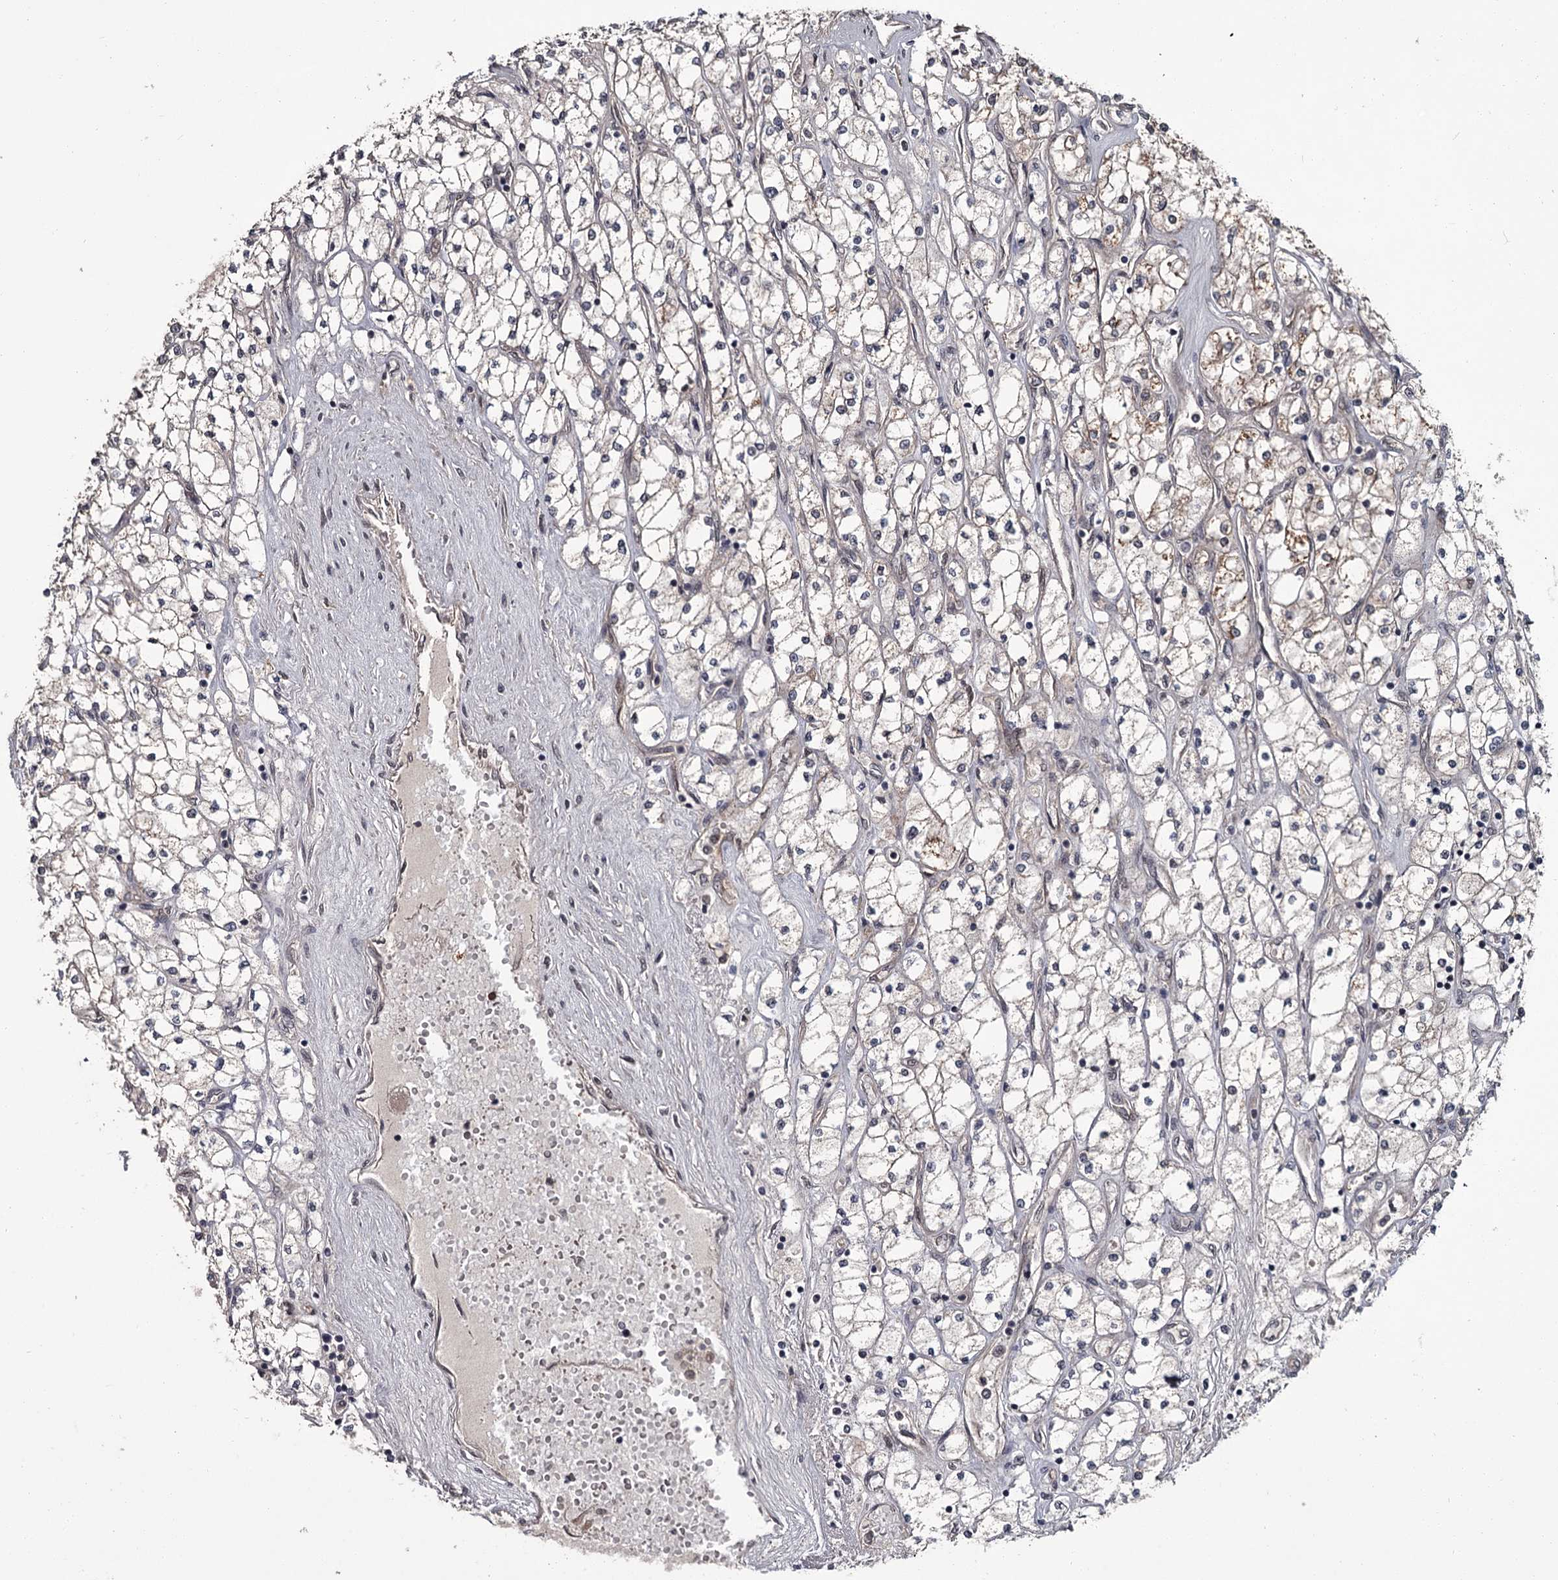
{"staining": {"intensity": "negative", "quantity": "none", "location": "none"}, "tissue": "renal cancer", "cell_type": "Tumor cells", "image_type": "cancer", "snomed": [{"axis": "morphology", "description": "Adenocarcinoma, NOS"}, {"axis": "topography", "description": "Kidney"}], "caption": "Renal cancer (adenocarcinoma) was stained to show a protein in brown. There is no significant expression in tumor cells.", "gene": "CDC42EP2", "patient": {"sex": "male", "age": 80}}